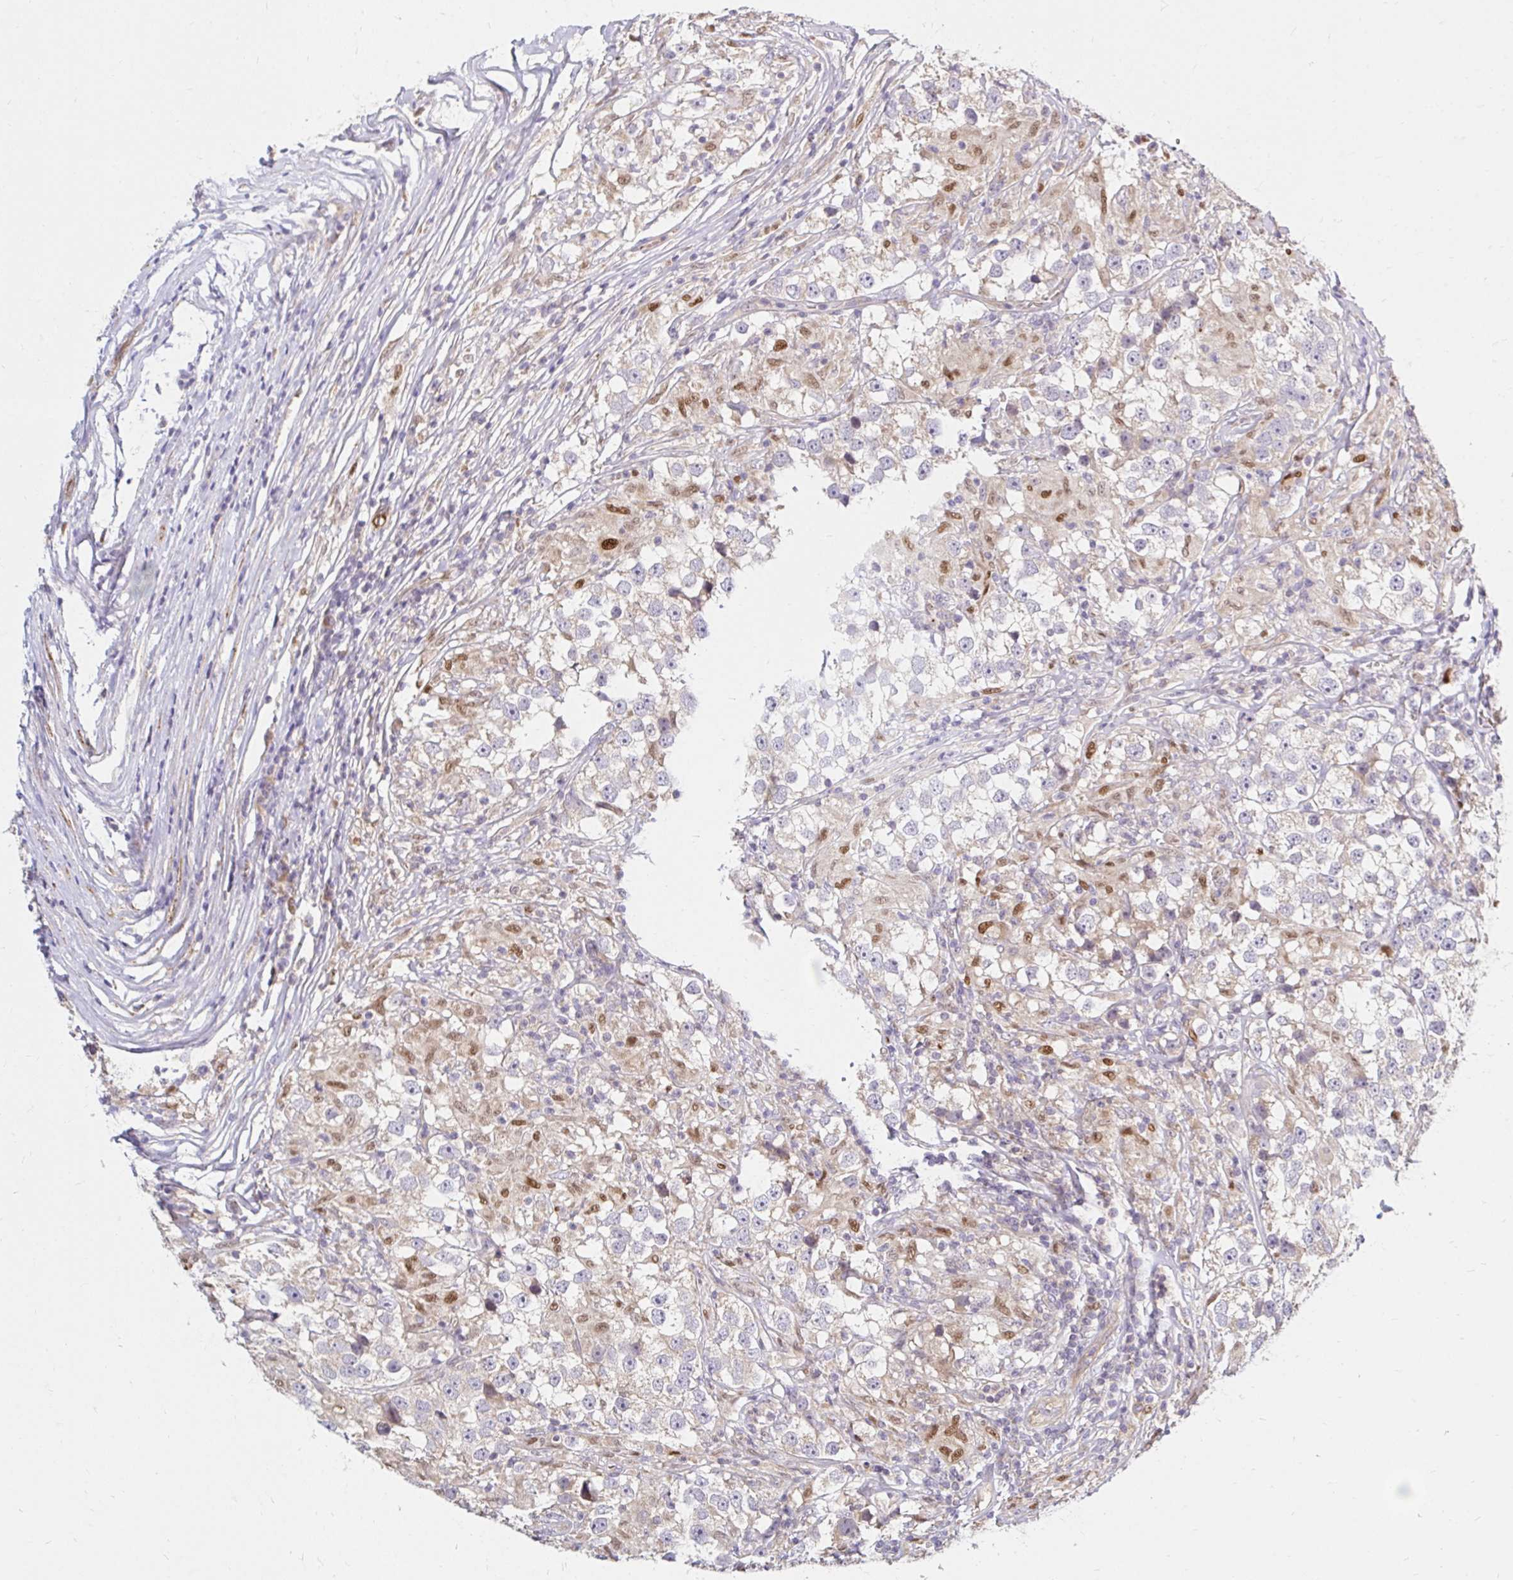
{"staining": {"intensity": "moderate", "quantity": "25%-75%", "location": "cytoplasmic/membranous,nuclear"}, "tissue": "testis cancer", "cell_type": "Tumor cells", "image_type": "cancer", "snomed": [{"axis": "morphology", "description": "Seminoma, NOS"}, {"axis": "topography", "description": "Testis"}], "caption": "Human seminoma (testis) stained with a protein marker exhibits moderate staining in tumor cells.", "gene": "ARHGEF37", "patient": {"sex": "male", "age": 46}}